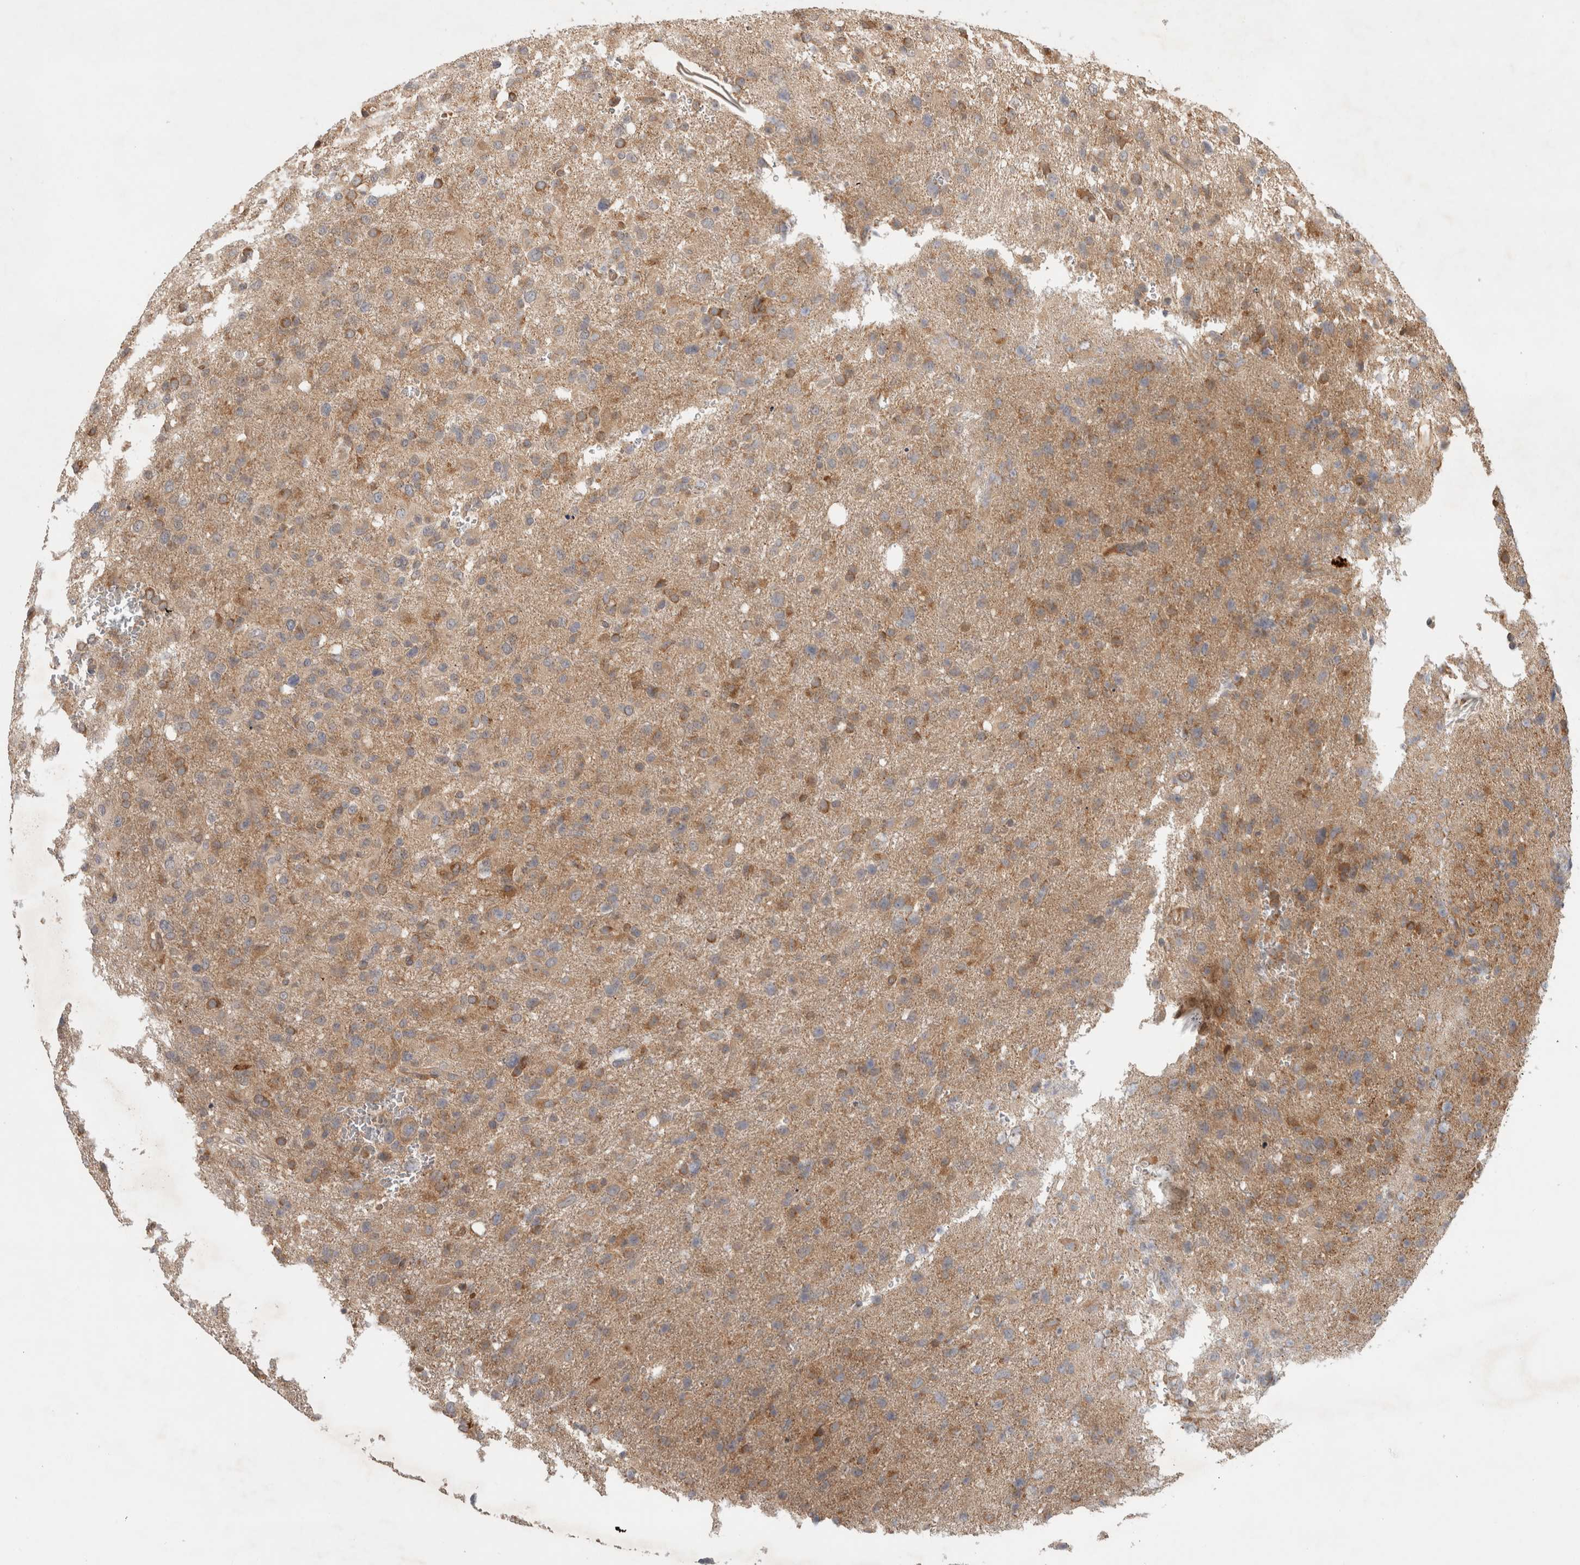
{"staining": {"intensity": "weak", "quantity": ">75%", "location": "cytoplasmic/membranous"}, "tissue": "glioma", "cell_type": "Tumor cells", "image_type": "cancer", "snomed": [{"axis": "morphology", "description": "Glioma, malignant, High grade"}, {"axis": "topography", "description": "Brain"}], "caption": "Immunohistochemical staining of malignant glioma (high-grade) displays low levels of weak cytoplasmic/membranous protein positivity in approximately >75% of tumor cells.", "gene": "TUBD1", "patient": {"sex": "female", "age": 57}}